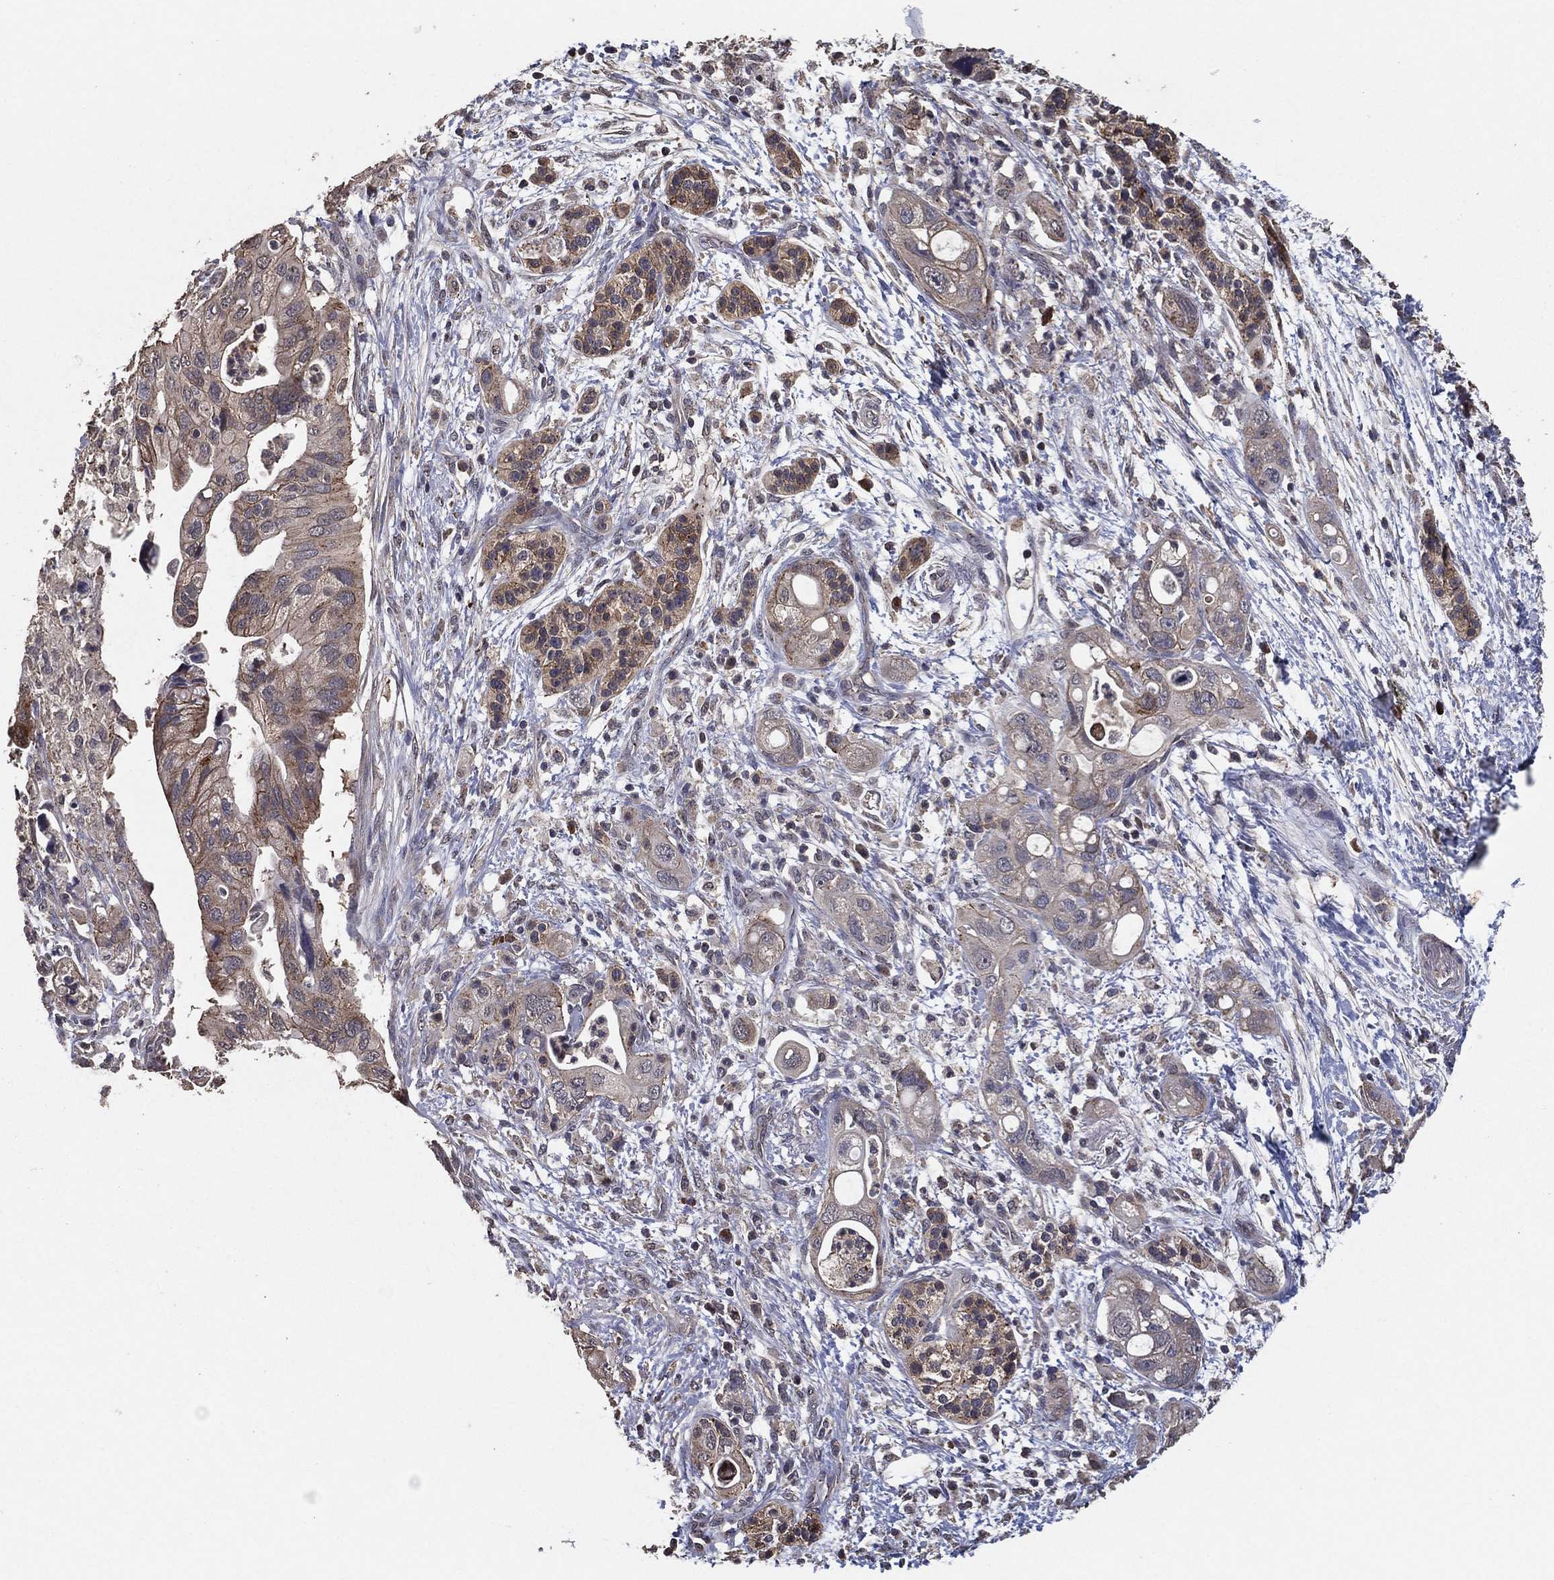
{"staining": {"intensity": "weak", "quantity": "<25%", "location": "cytoplasmic/membranous"}, "tissue": "pancreatic cancer", "cell_type": "Tumor cells", "image_type": "cancer", "snomed": [{"axis": "morphology", "description": "Adenocarcinoma, NOS"}, {"axis": "topography", "description": "Pancreas"}], "caption": "Tumor cells show no significant expression in adenocarcinoma (pancreatic). (Immunohistochemistry (ihc), brightfield microscopy, high magnification).", "gene": "PCNT", "patient": {"sex": "female", "age": 72}}